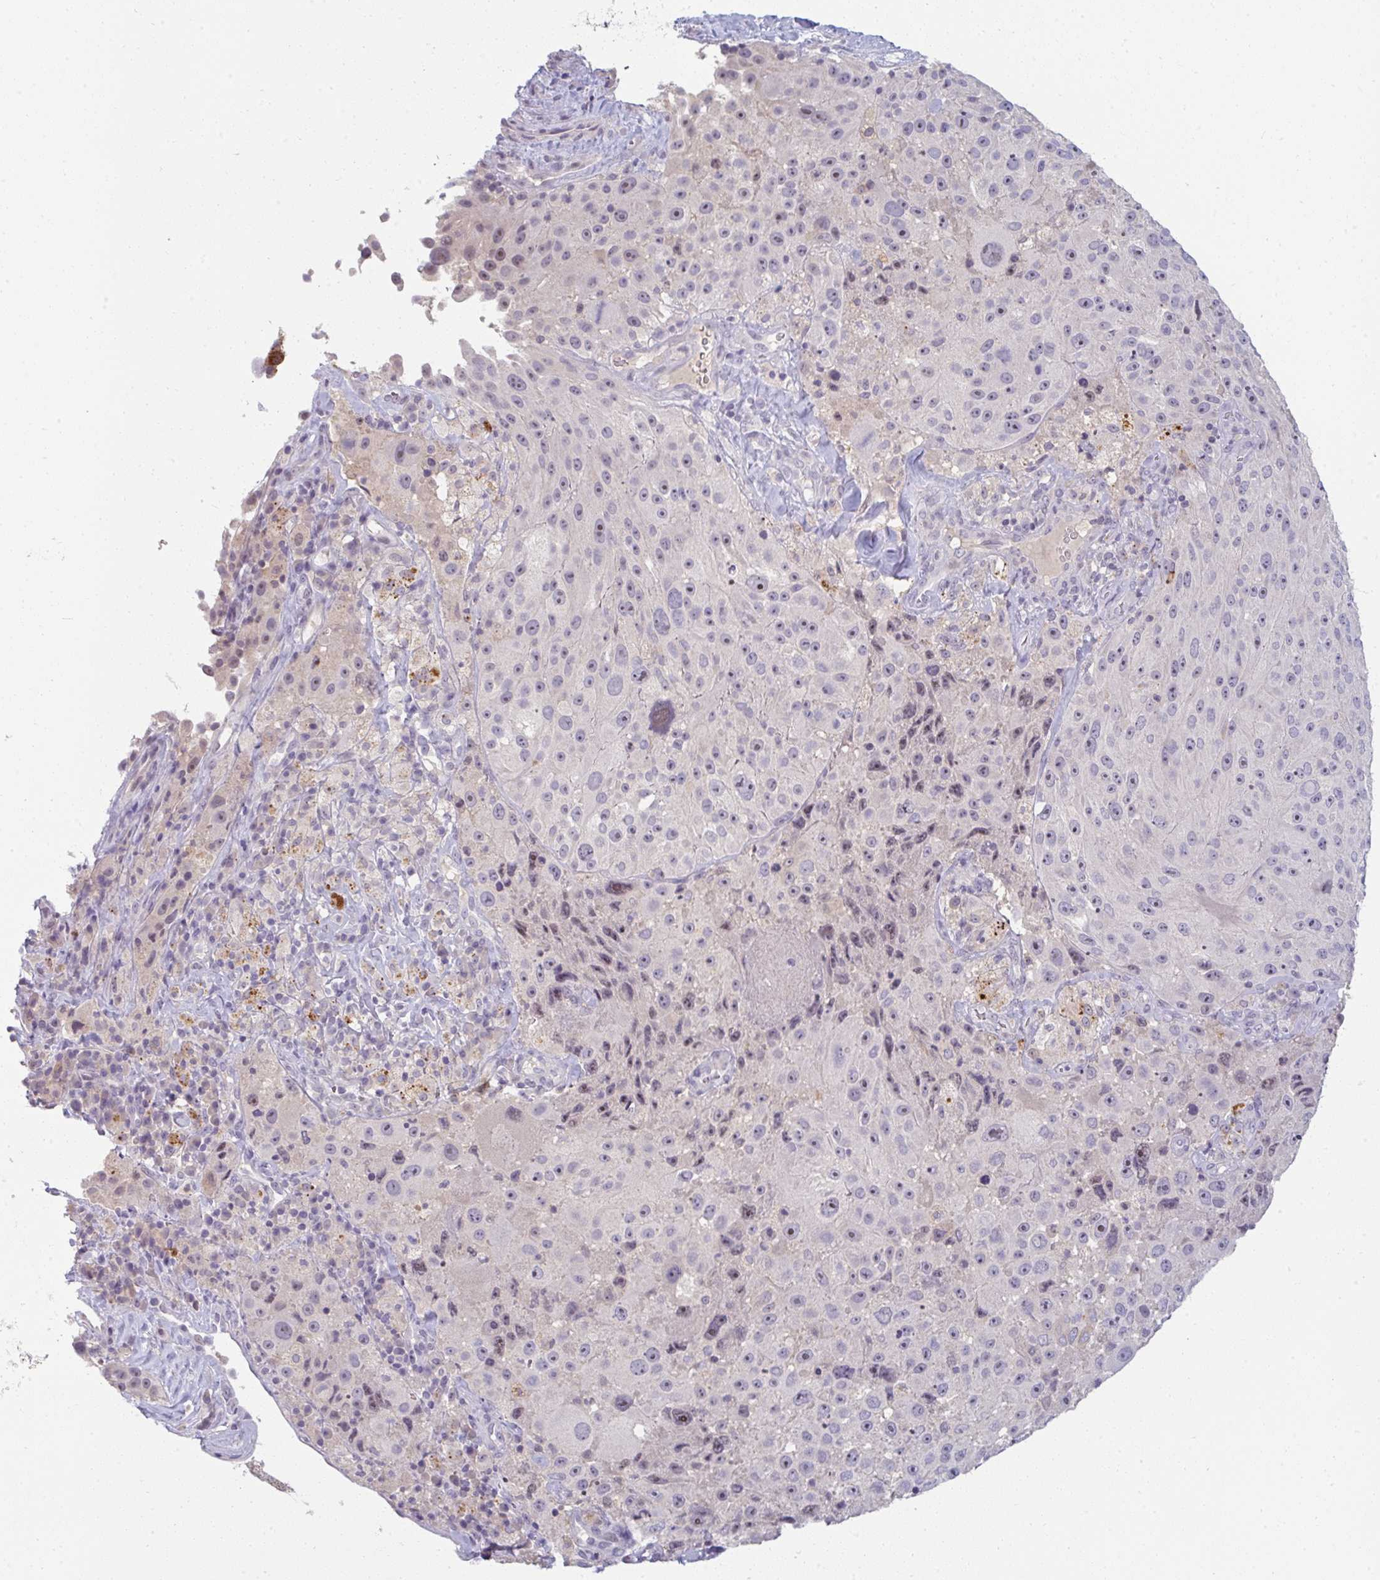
{"staining": {"intensity": "moderate", "quantity": "<25%", "location": "nuclear"}, "tissue": "melanoma", "cell_type": "Tumor cells", "image_type": "cancer", "snomed": [{"axis": "morphology", "description": "Malignant melanoma, Metastatic site"}, {"axis": "topography", "description": "Lymph node"}], "caption": "High-power microscopy captured an immunohistochemistry (IHC) micrograph of malignant melanoma (metastatic site), revealing moderate nuclear staining in about <25% of tumor cells. Ihc stains the protein in brown and the nuclei are stained blue.", "gene": "PPFIA4", "patient": {"sex": "male", "age": 62}}